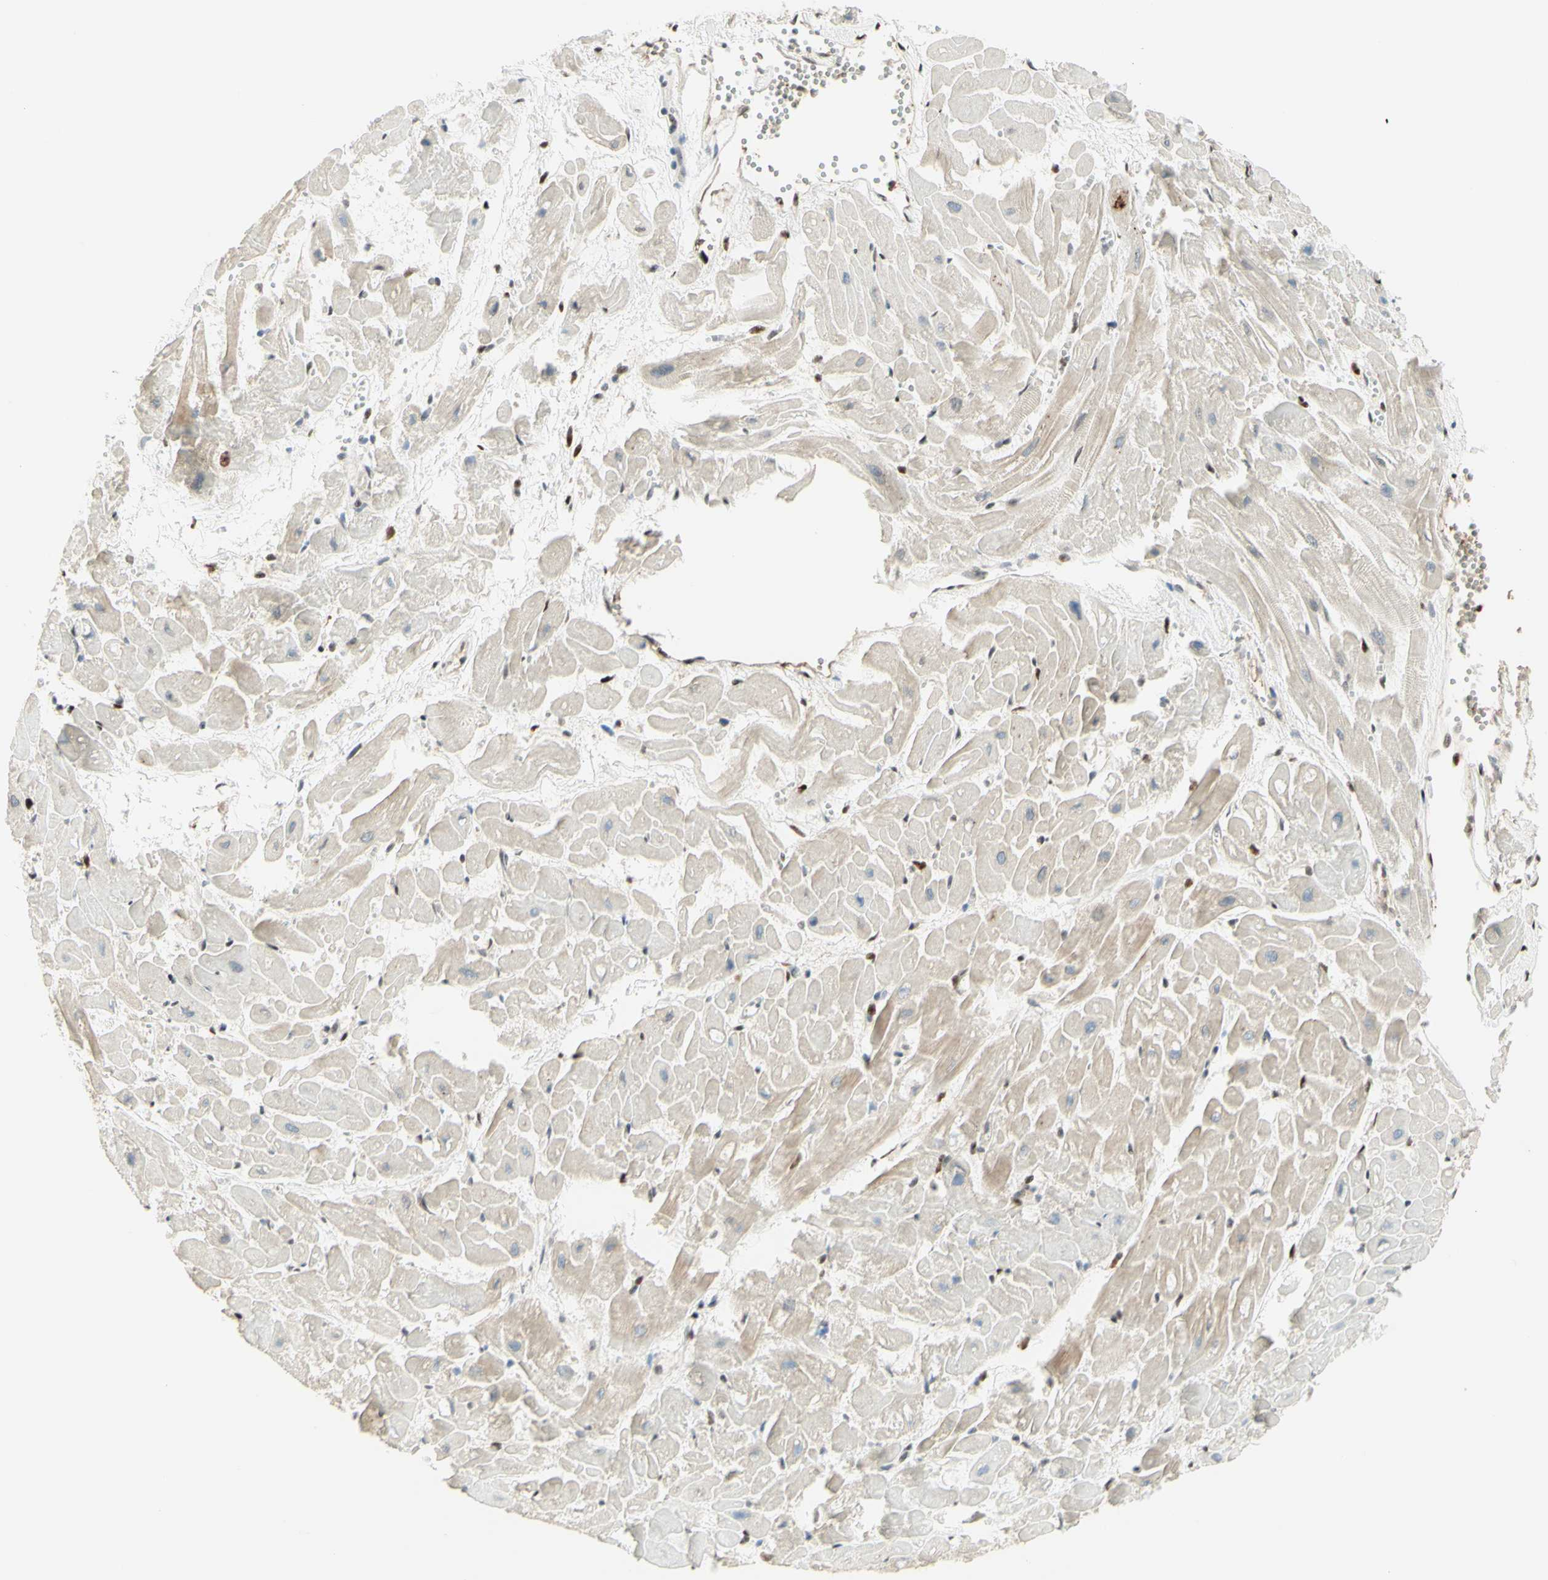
{"staining": {"intensity": "strong", "quantity": "25%-75%", "location": "nuclear"}, "tissue": "heart muscle", "cell_type": "Cardiomyocytes", "image_type": "normal", "snomed": [{"axis": "morphology", "description": "Normal tissue, NOS"}, {"axis": "topography", "description": "Heart"}], "caption": "This image reveals unremarkable heart muscle stained with immunohistochemistry to label a protein in brown. The nuclear of cardiomyocytes show strong positivity for the protein. Nuclei are counter-stained blue.", "gene": "CDKL5", "patient": {"sex": "female", "age": 19}}